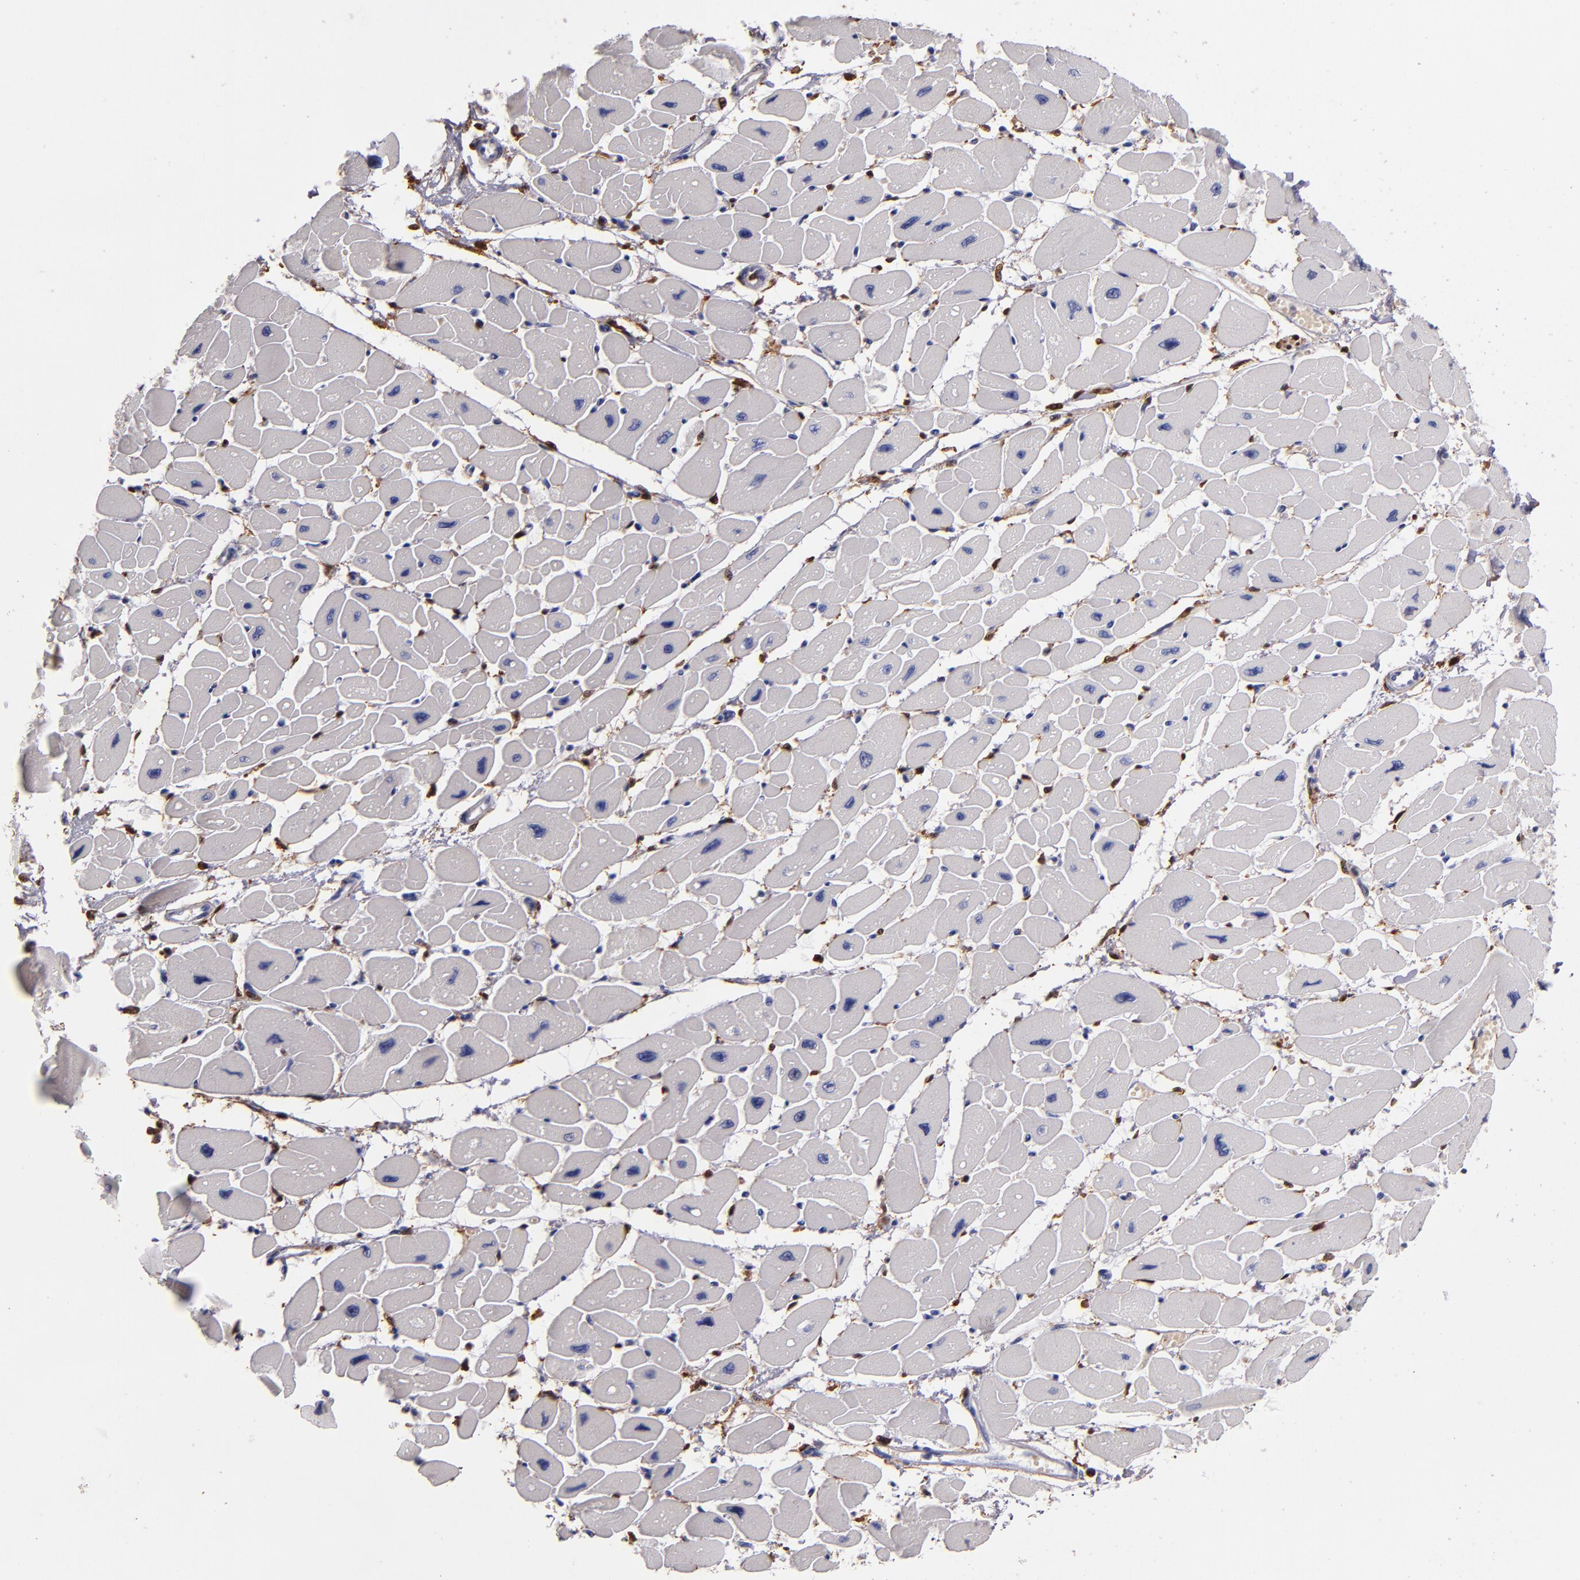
{"staining": {"intensity": "negative", "quantity": "none", "location": "none"}, "tissue": "heart muscle", "cell_type": "Cardiomyocytes", "image_type": "normal", "snomed": [{"axis": "morphology", "description": "Normal tissue, NOS"}, {"axis": "topography", "description": "Heart"}], "caption": "An immunohistochemistry photomicrograph of benign heart muscle is shown. There is no staining in cardiomyocytes of heart muscle.", "gene": "S100A4", "patient": {"sex": "female", "age": 54}}